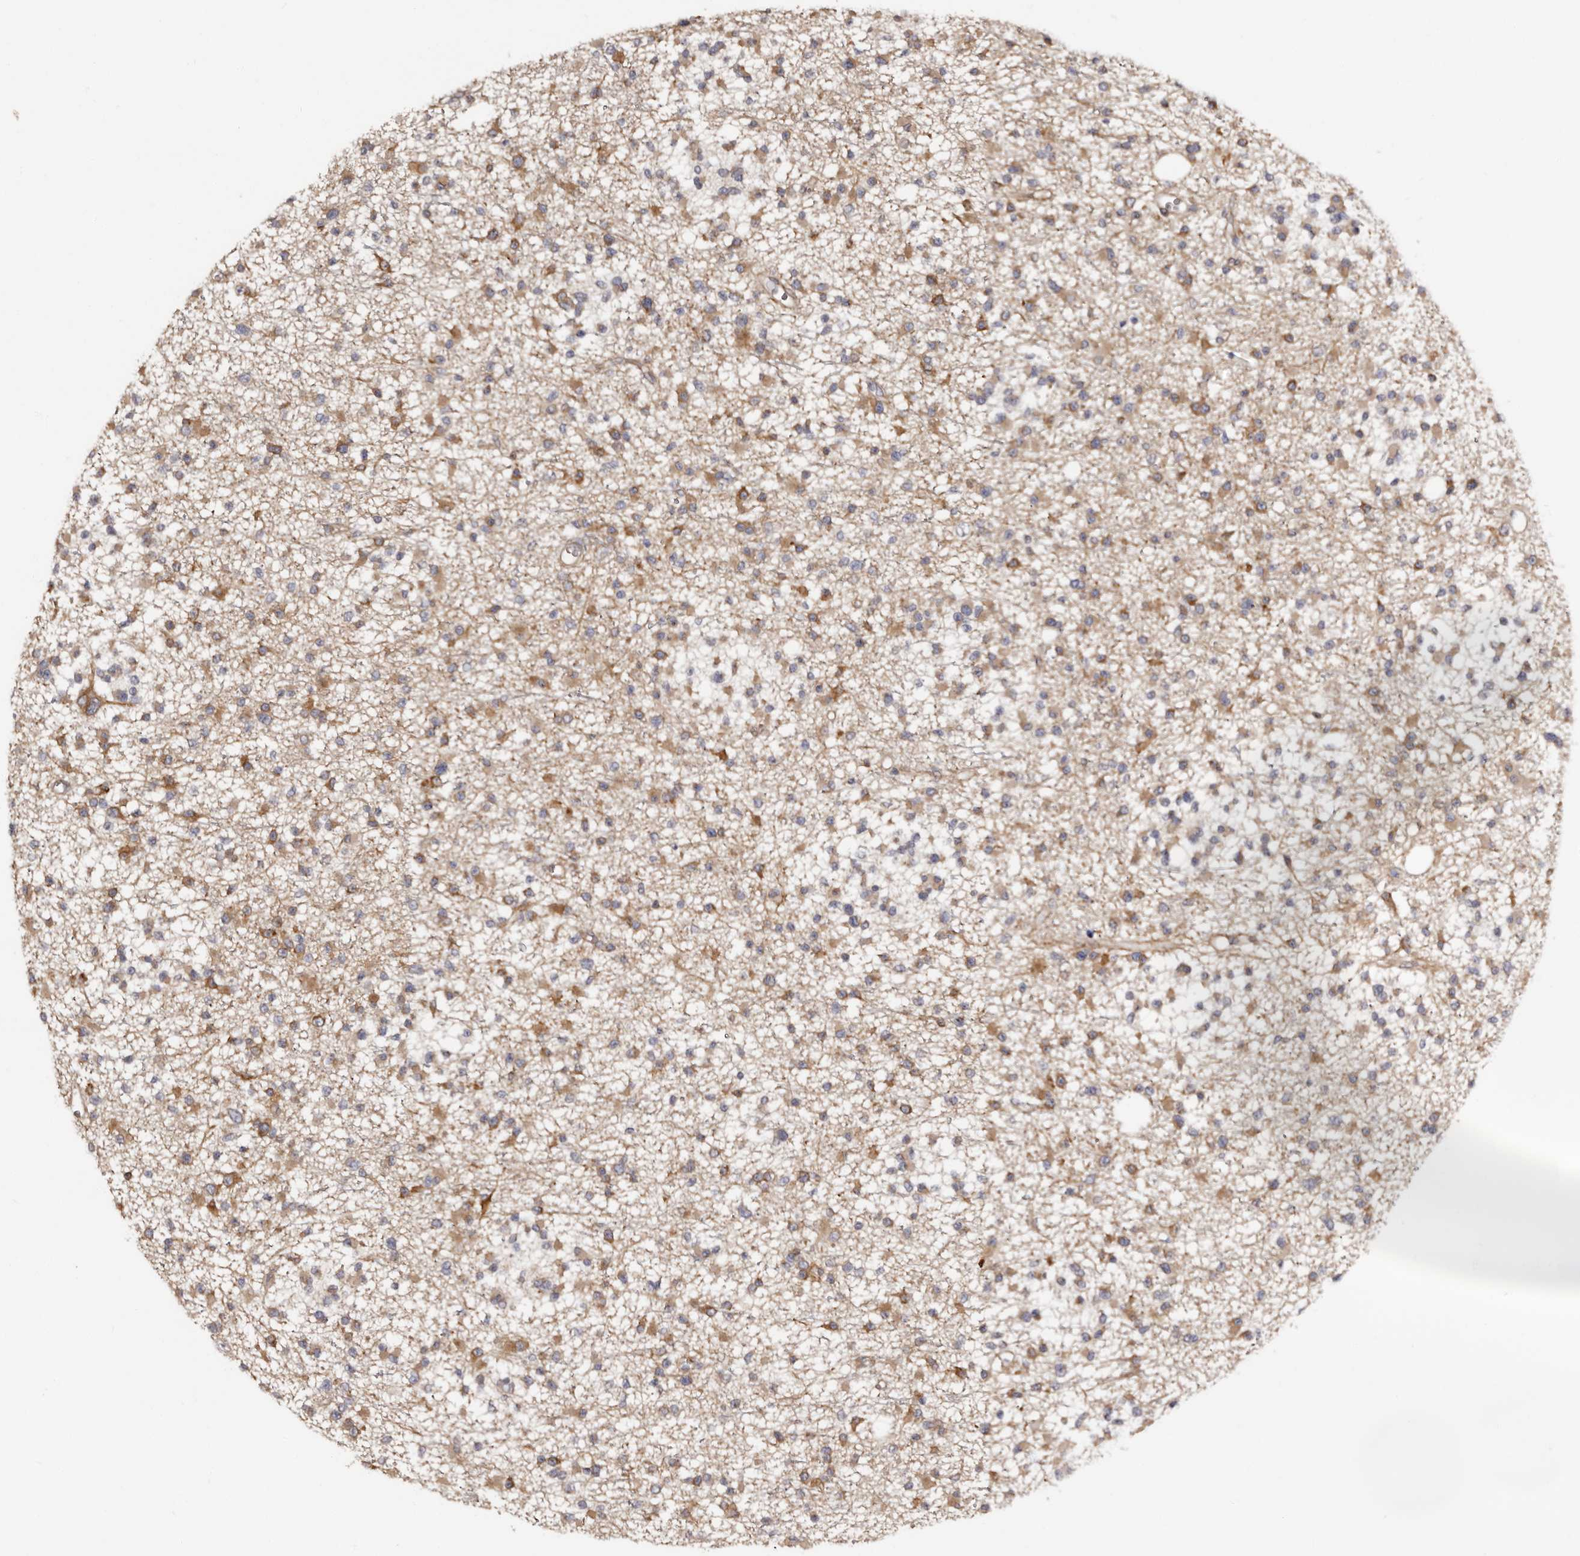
{"staining": {"intensity": "moderate", "quantity": ">75%", "location": "cytoplasmic/membranous"}, "tissue": "glioma", "cell_type": "Tumor cells", "image_type": "cancer", "snomed": [{"axis": "morphology", "description": "Glioma, malignant, Low grade"}, {"axis": "topography", "description": "Brain"}], "caption": "A histopathology image of human malignant glioma (low-grade) stained for a protein exhibits moderate cytoplasmic/membranous brown staining in tumor cells.", "gene": "TBC1D22B", "patient": {"sex": "female", "age": 22}}